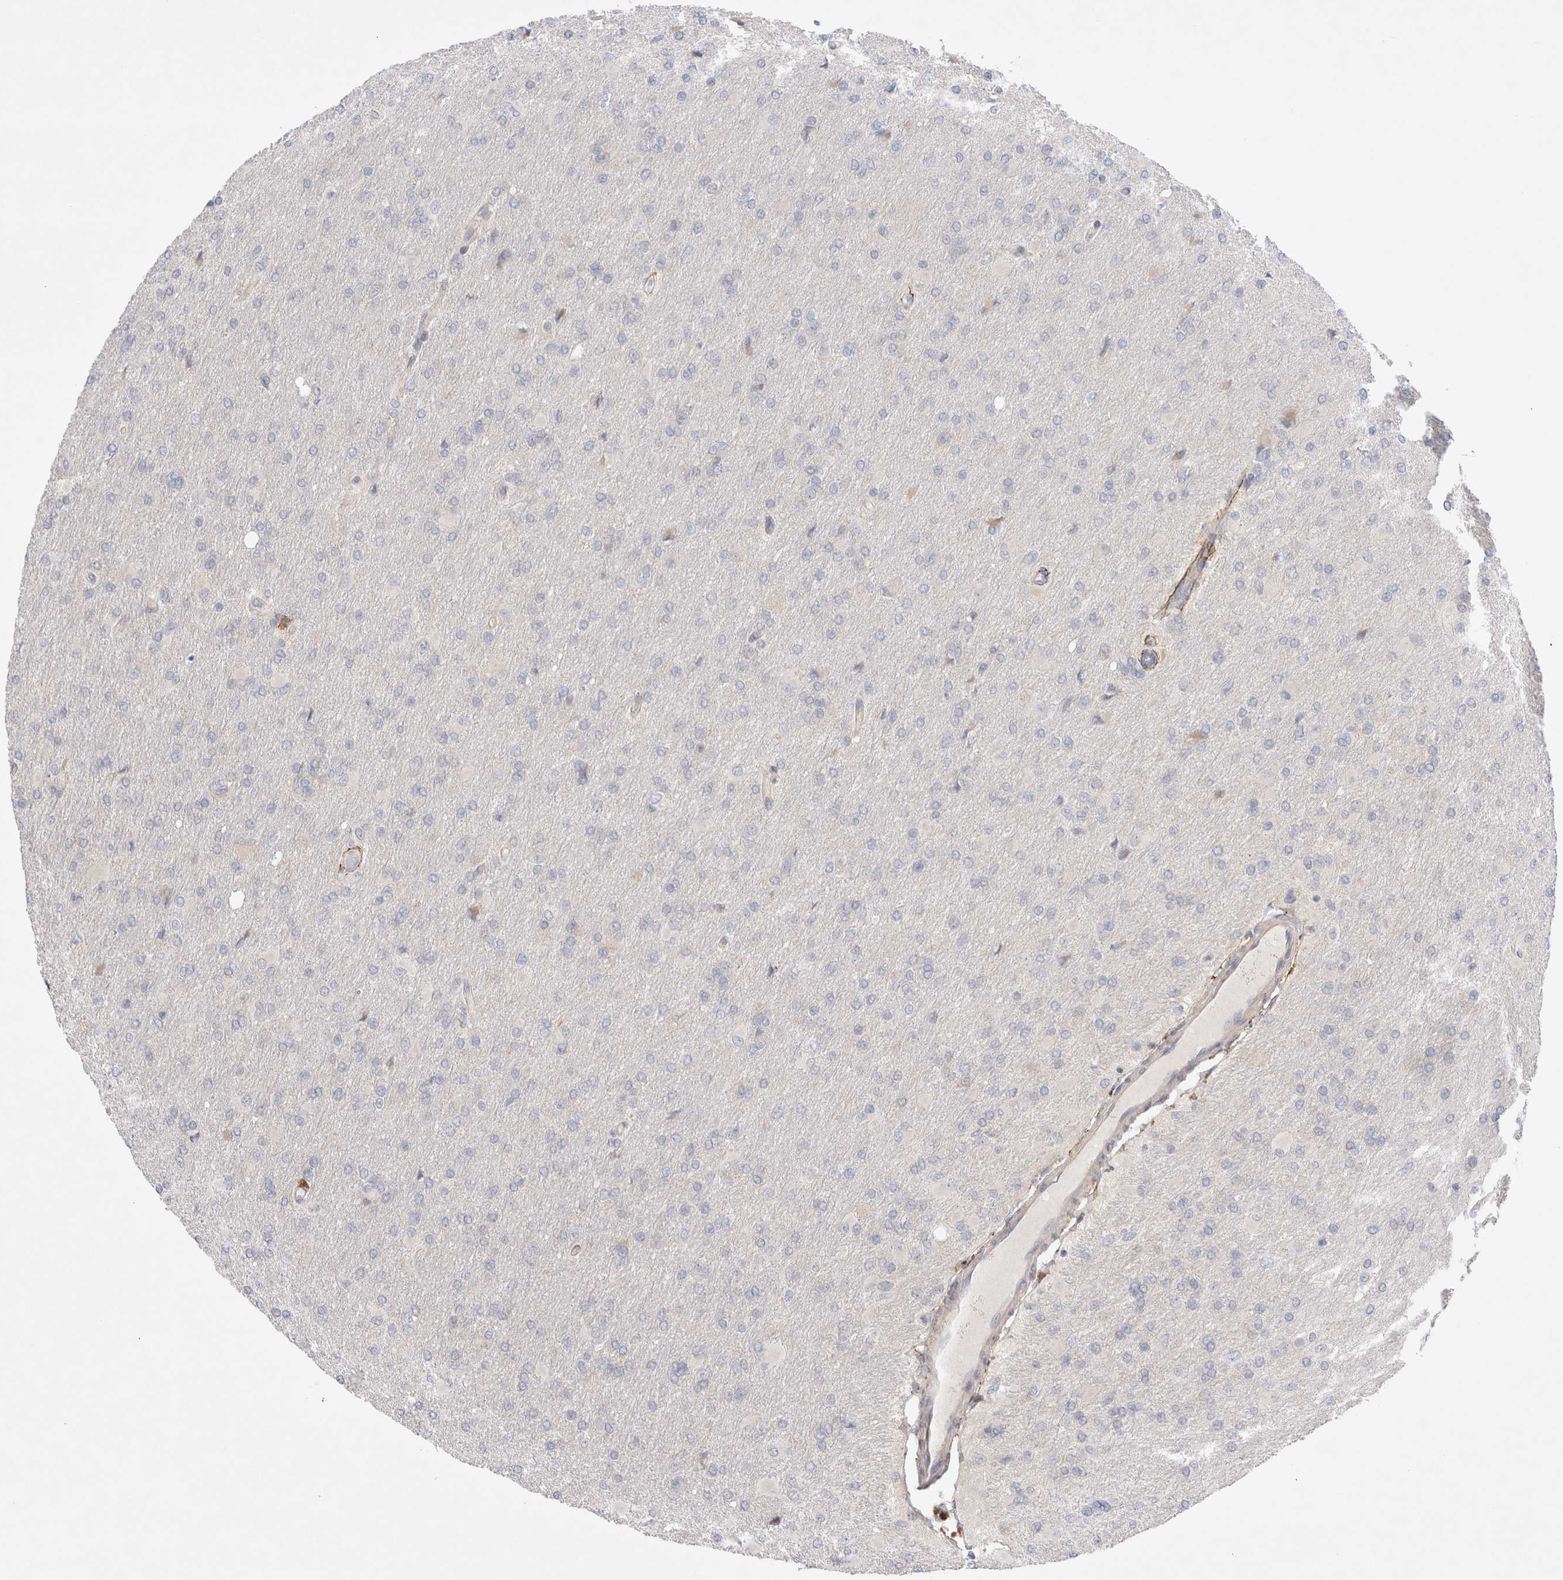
{"staining": {"intensity": "negative", "quantity": "none", "location": "none"}, "tissue": "glioma", "cell_type": "Tumor cells", "image_type": "cancer", "snomed": [{"axis": "morphology", "description": "Glioma, malignant, High grade"}, {"axis": "topography", "description": "Cerebral cortex"}], "caption": "Immunohistochemistry (IHC) of human glioma displays no staining in tumor cells.", "gene": "GSDMB", "patient": {"sex": "female", "age": 36}}